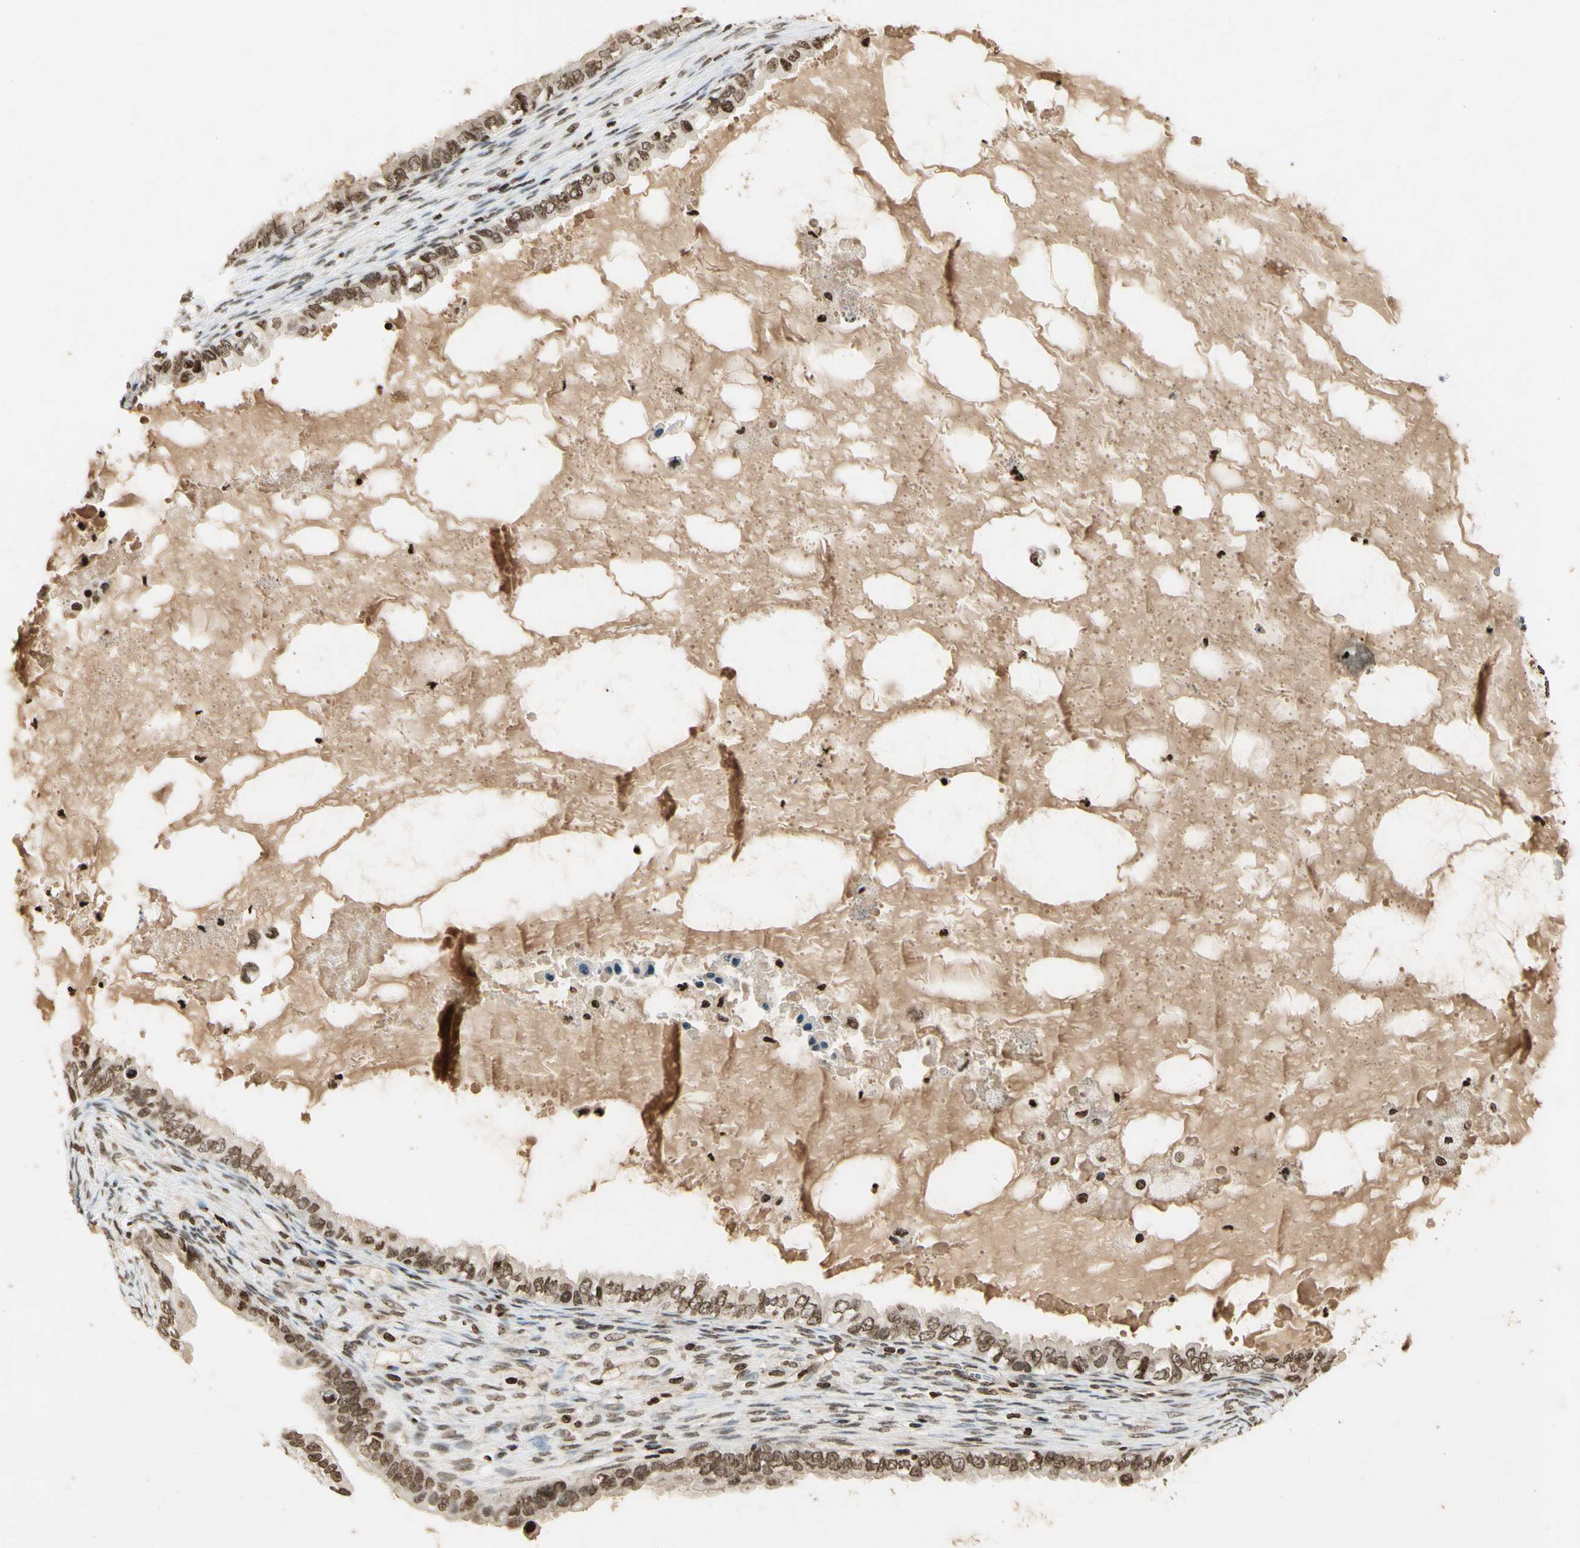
{"staining": {"intensity": "moderate", "quantity": ">75%", "location": "nuclear"}, "tissue": "ovarian cancer", "cell_type": "Tumor cells", "image_type": "cancer", "snomed": [{"axis": "morphology", "description": "Cystadenocarcinoma, mucinous, NOS"}, {"axis": "topography", "description": "Ovary"}], "caption": "Mucinous cystadenocarcinoma (ovarian) was stained to show a protein in brown. There is medium levels of moderate nuclear expression in about >75% of tumor cells. (DAB = brown stain, brightfield microscopy at high magnification).", "gene": "RORA", "patient": {"sex": "female", "age": 80}}